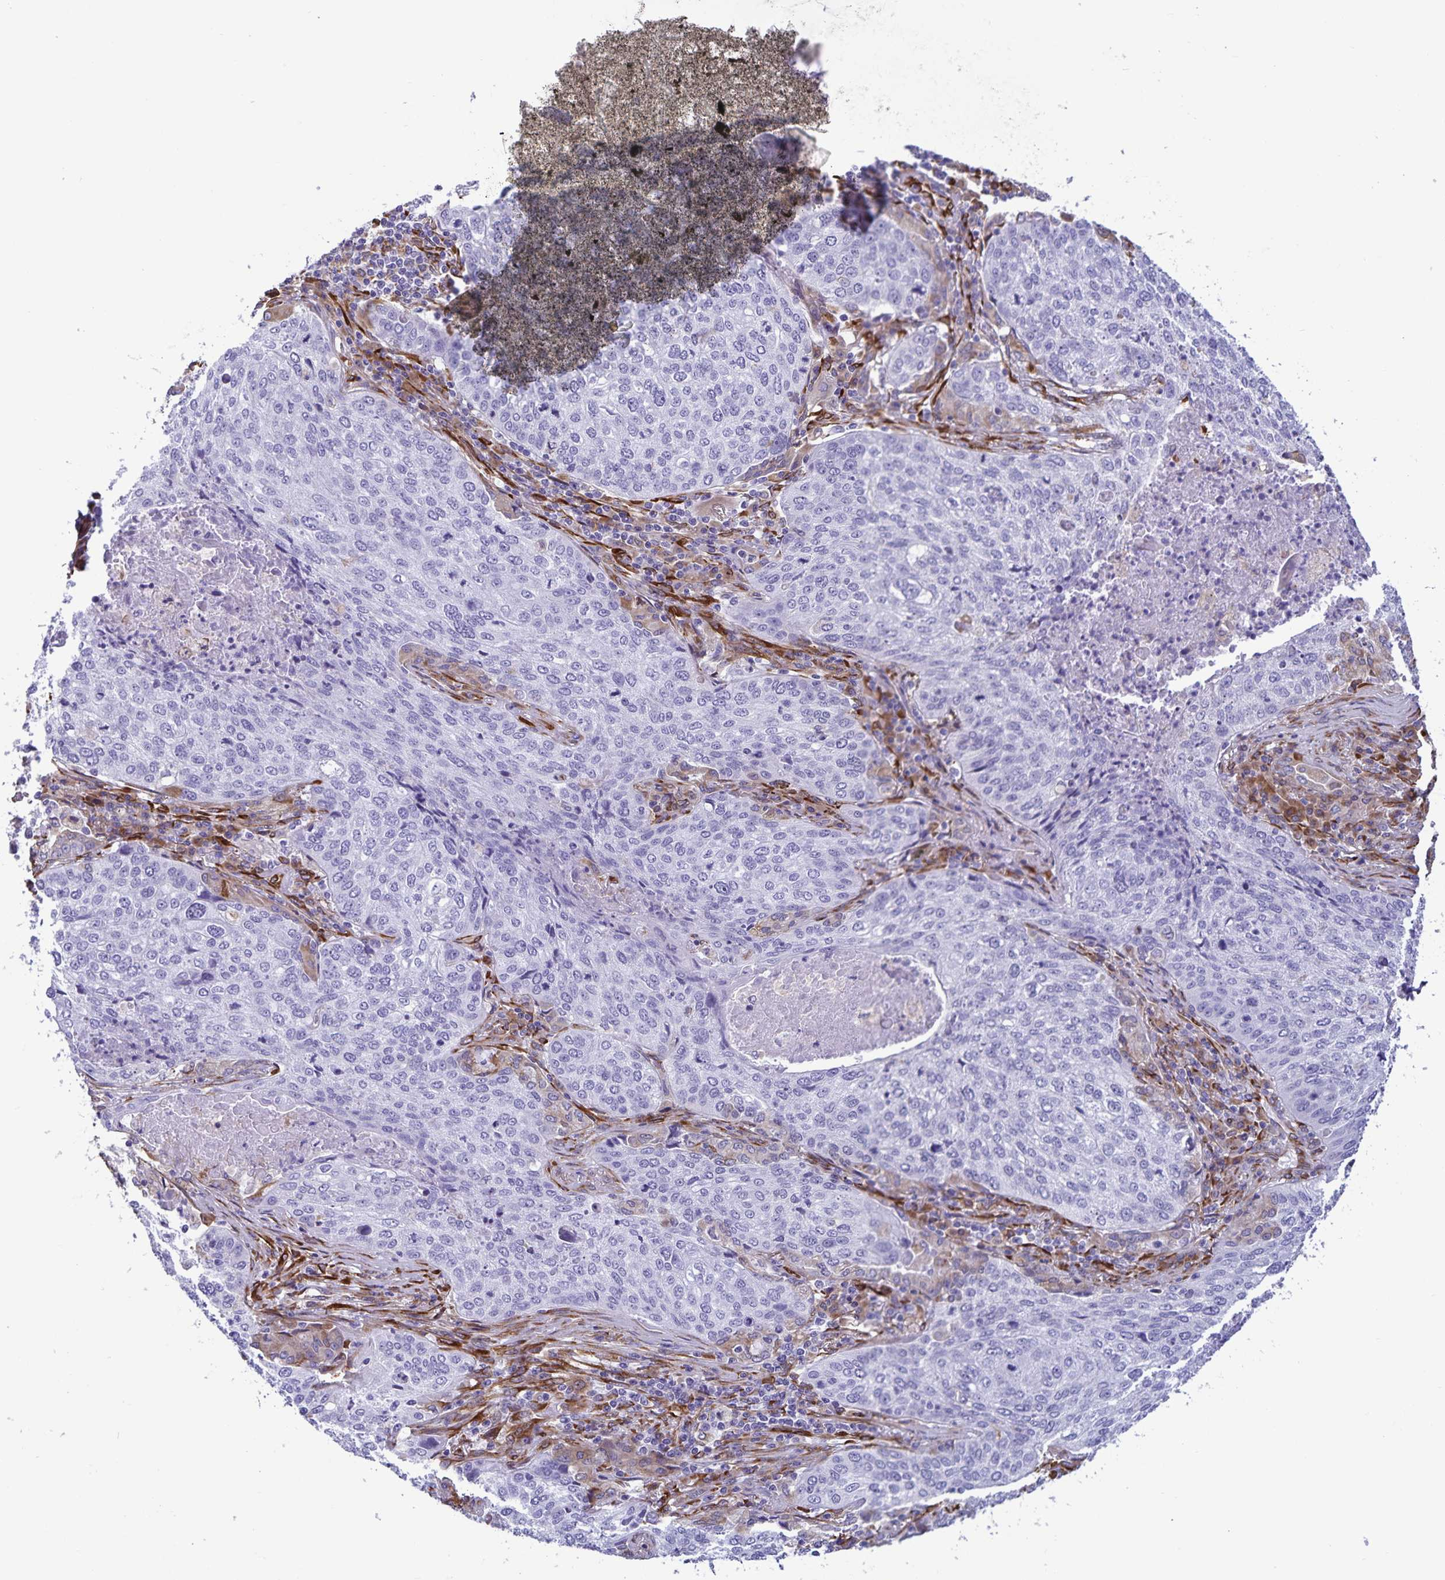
{"staining": {"intensity": "negative", "quantity": "none", "location": "none"}, "tissue": "lung cancer", "cell_type": "Tumor cells", "image_type": "cancer", "snomed": [{"axis": "morphology", "description": "Squamous cell carcinoma, NOS"}, {"axis": "topography", "description": "Lung"}], "caption": "There is no significant staining in tumor cells of squamous cell carcinoma (lung). (Stains: DAB immunohistochemistry with hematoxylin counter stain, Microscopy: brightfield microscopy at high magnification).", "gene": "RCN1", "patient": {"sex": "male", "age": 63}}